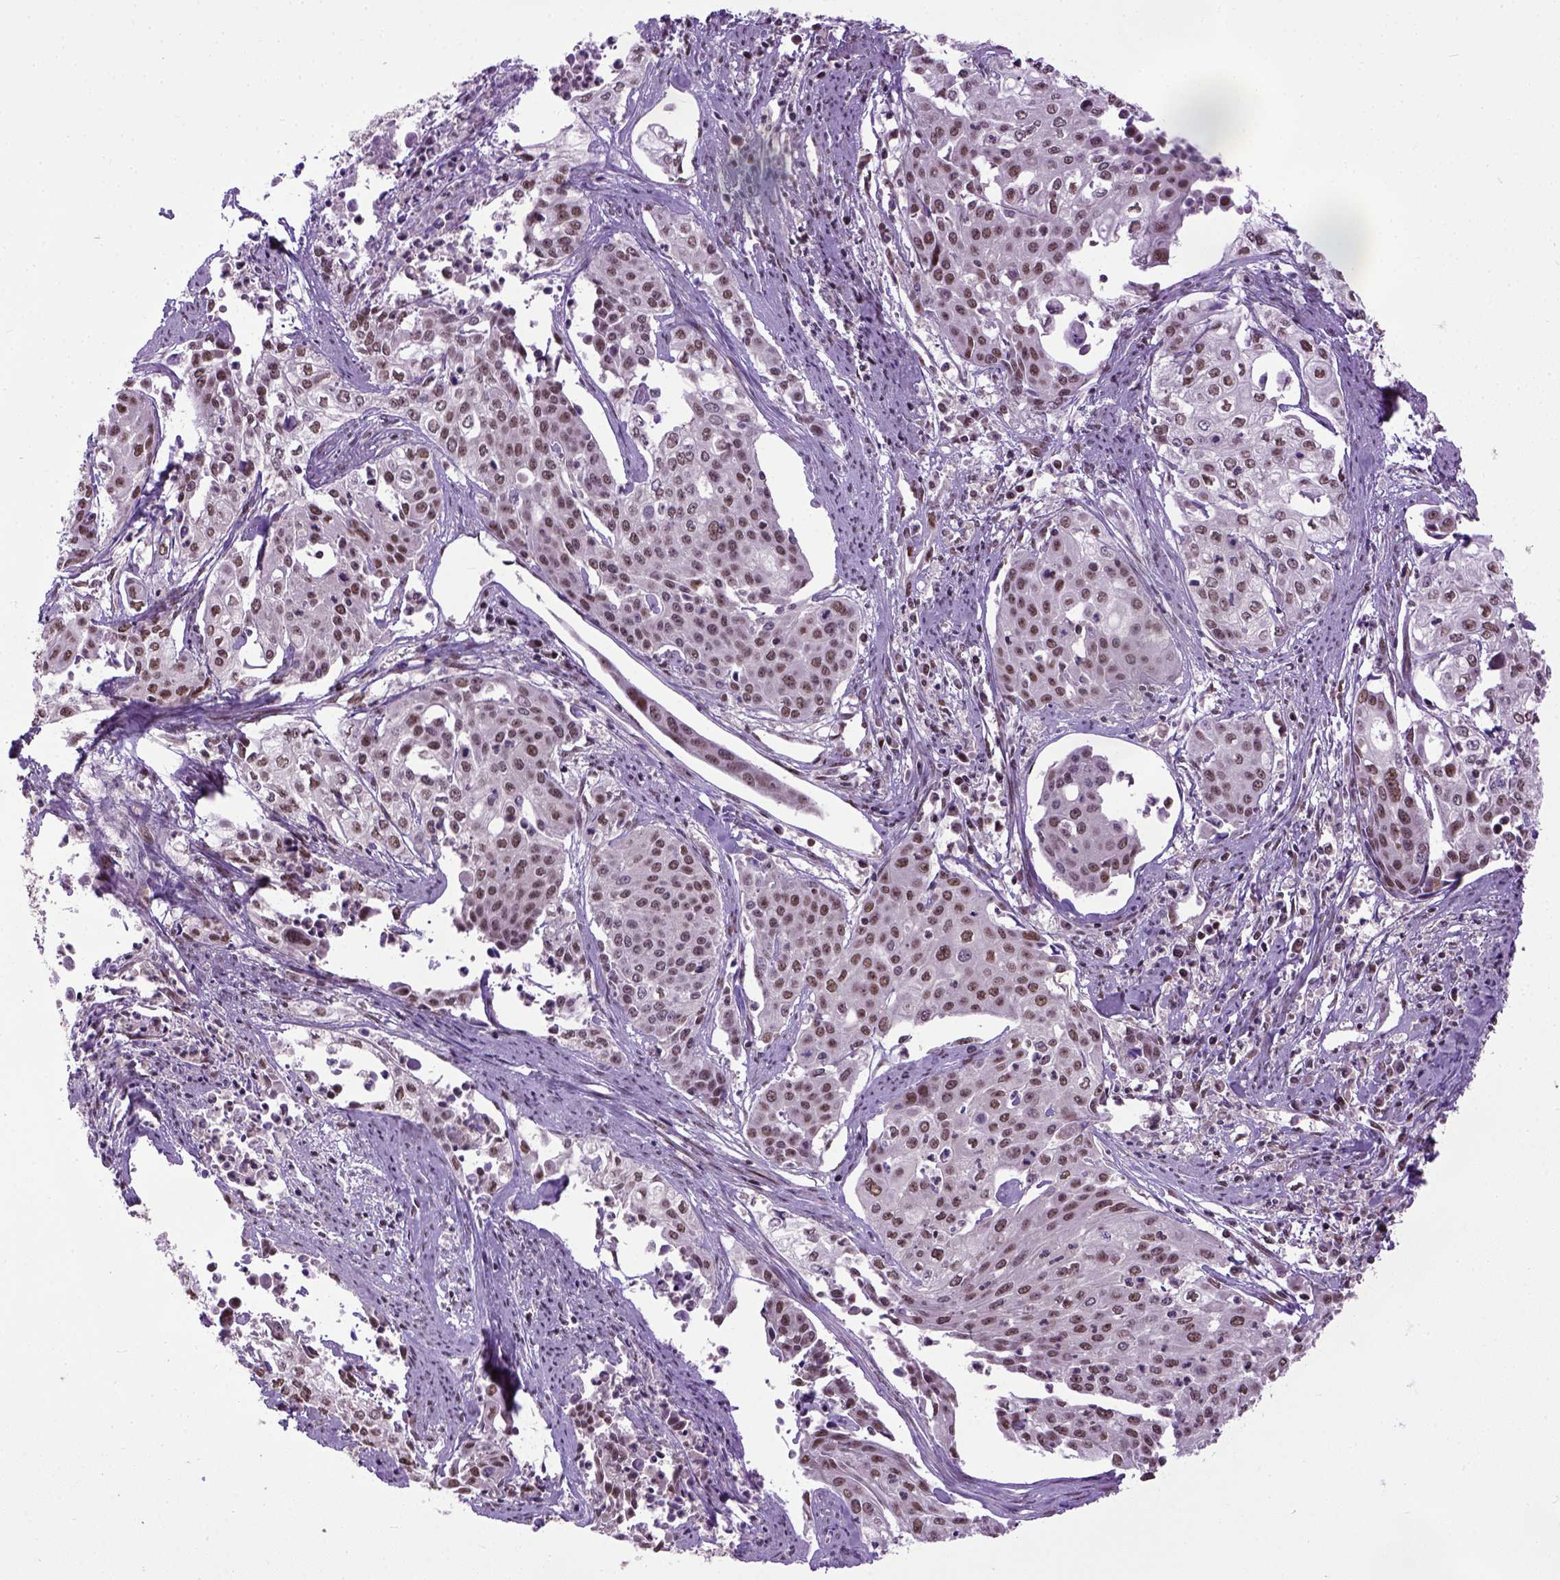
{"staining": {"intensity": "moderate", "quantity": ">75%", "location": "nuclear"}, "tissue": "cervical cancer", "cell_type": "Tumor cells", "image_type": "cancer", "snomed": [{"axis": "morphology", "description": "Squamous cell carcinoma, NOS"}, {"axis": "topography", "description": "Cervix"}], "caption": "This is a photomicrograph of immunohistochemistry staining of cervical squamous cell carcinoma, which shows moderate staining in the nuclear of tumor cells.", "gene": "UBA3", "patient": {"sex": "female", "age": 39}}